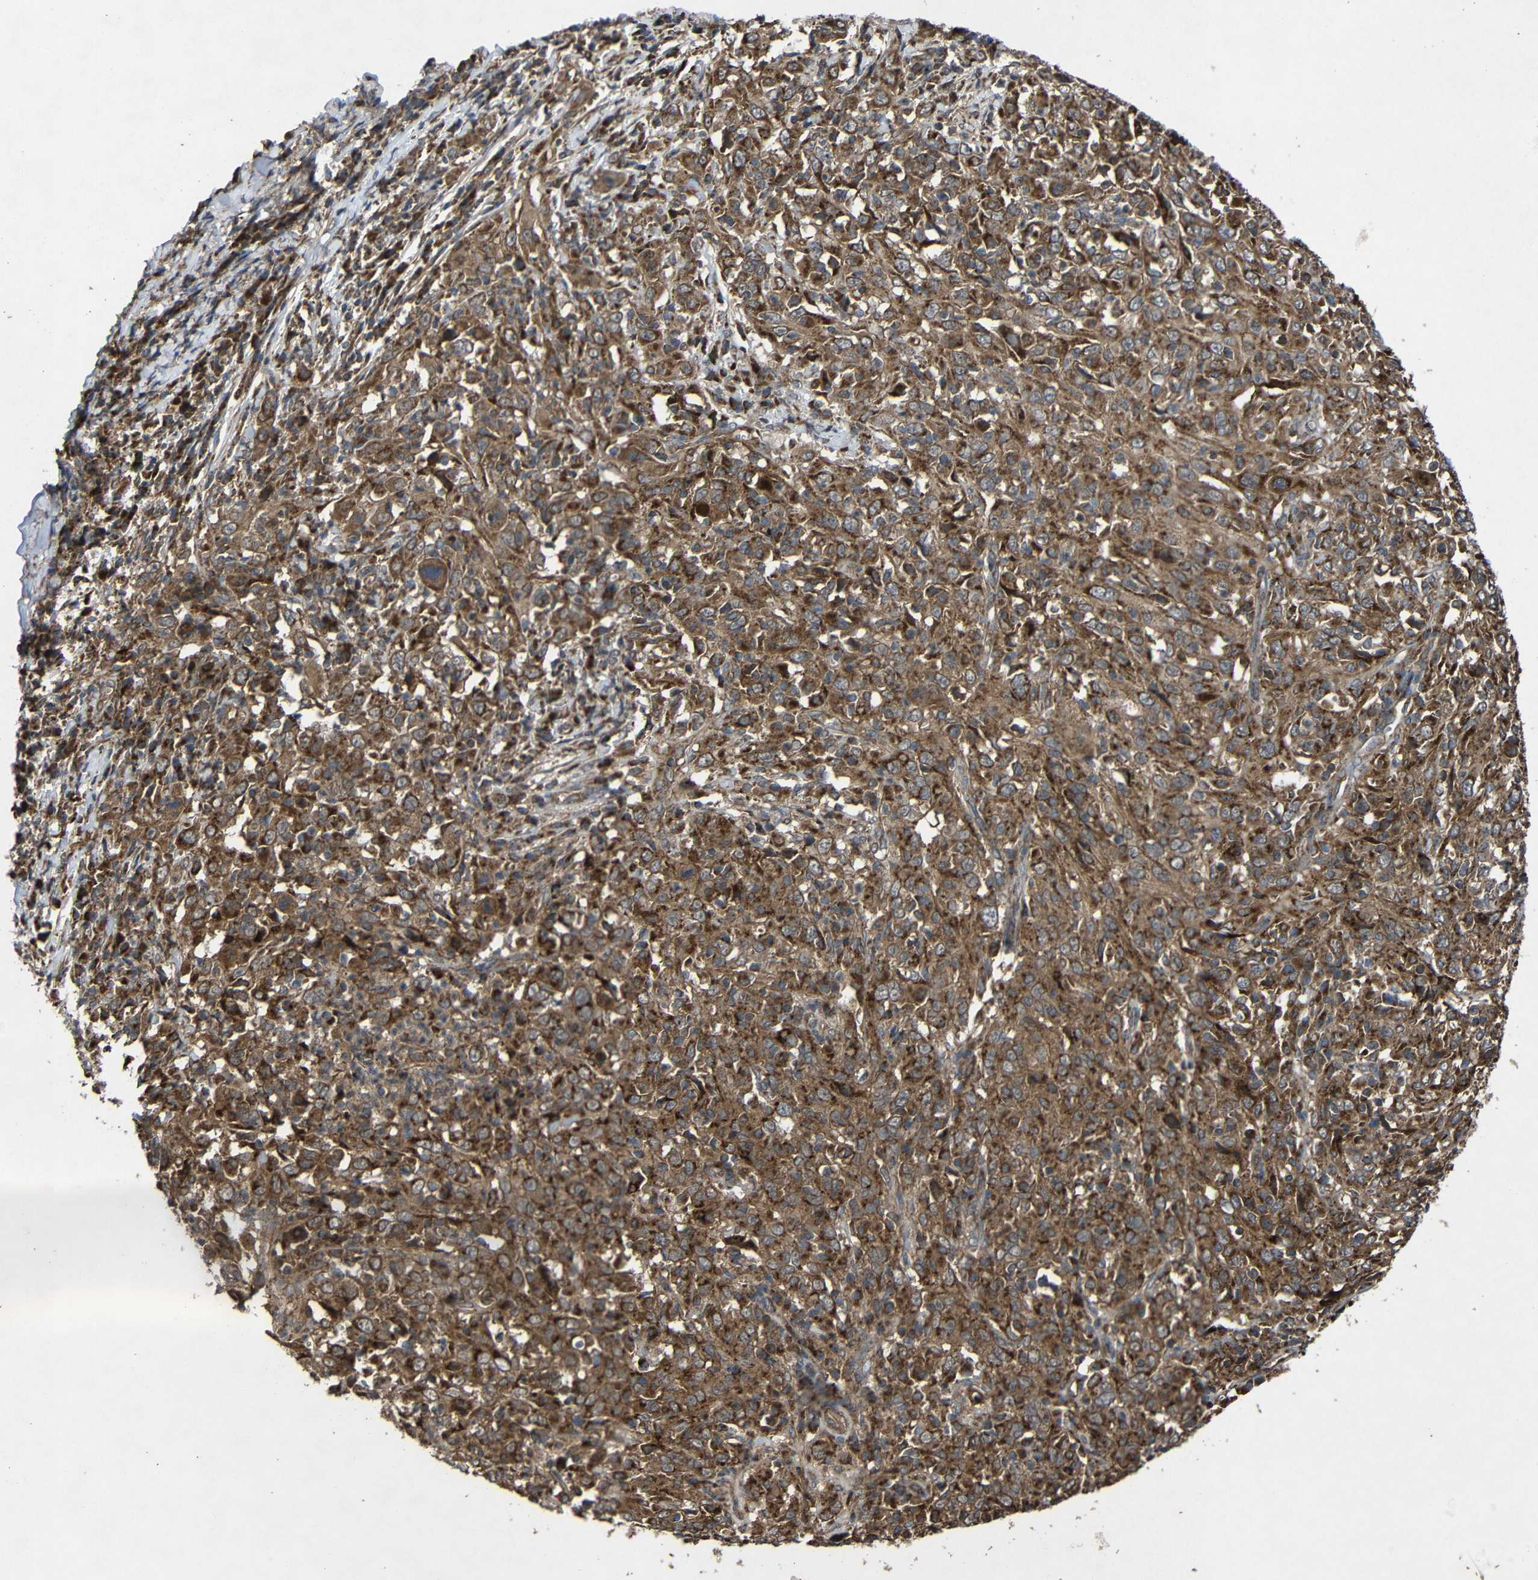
{"staining": {"intensity": "strong", "quantity": ">75%", "location": "cytoplasmic/membranous"}, "tissue": "cervical cancer", "cell_type": "Tumor cells", "image_type": "cancer", "snomed": [{"axis": "morphology", "description": "Squamous cell carcinoma, NOS"}, {"axis": "topography", "description": "Cervix"}], "caption": "This image exhibits squamous cell carcinoma (cervical) stained with immunohistochemistry (IHC) to label a protein in brown. The cytoplasmic/membranous of tumor cells show strong positivity for the protein. Nuclei are counter-stained blue.", "gene": "C1GALT1", "patient": {"sex": "female", "age": 46}}